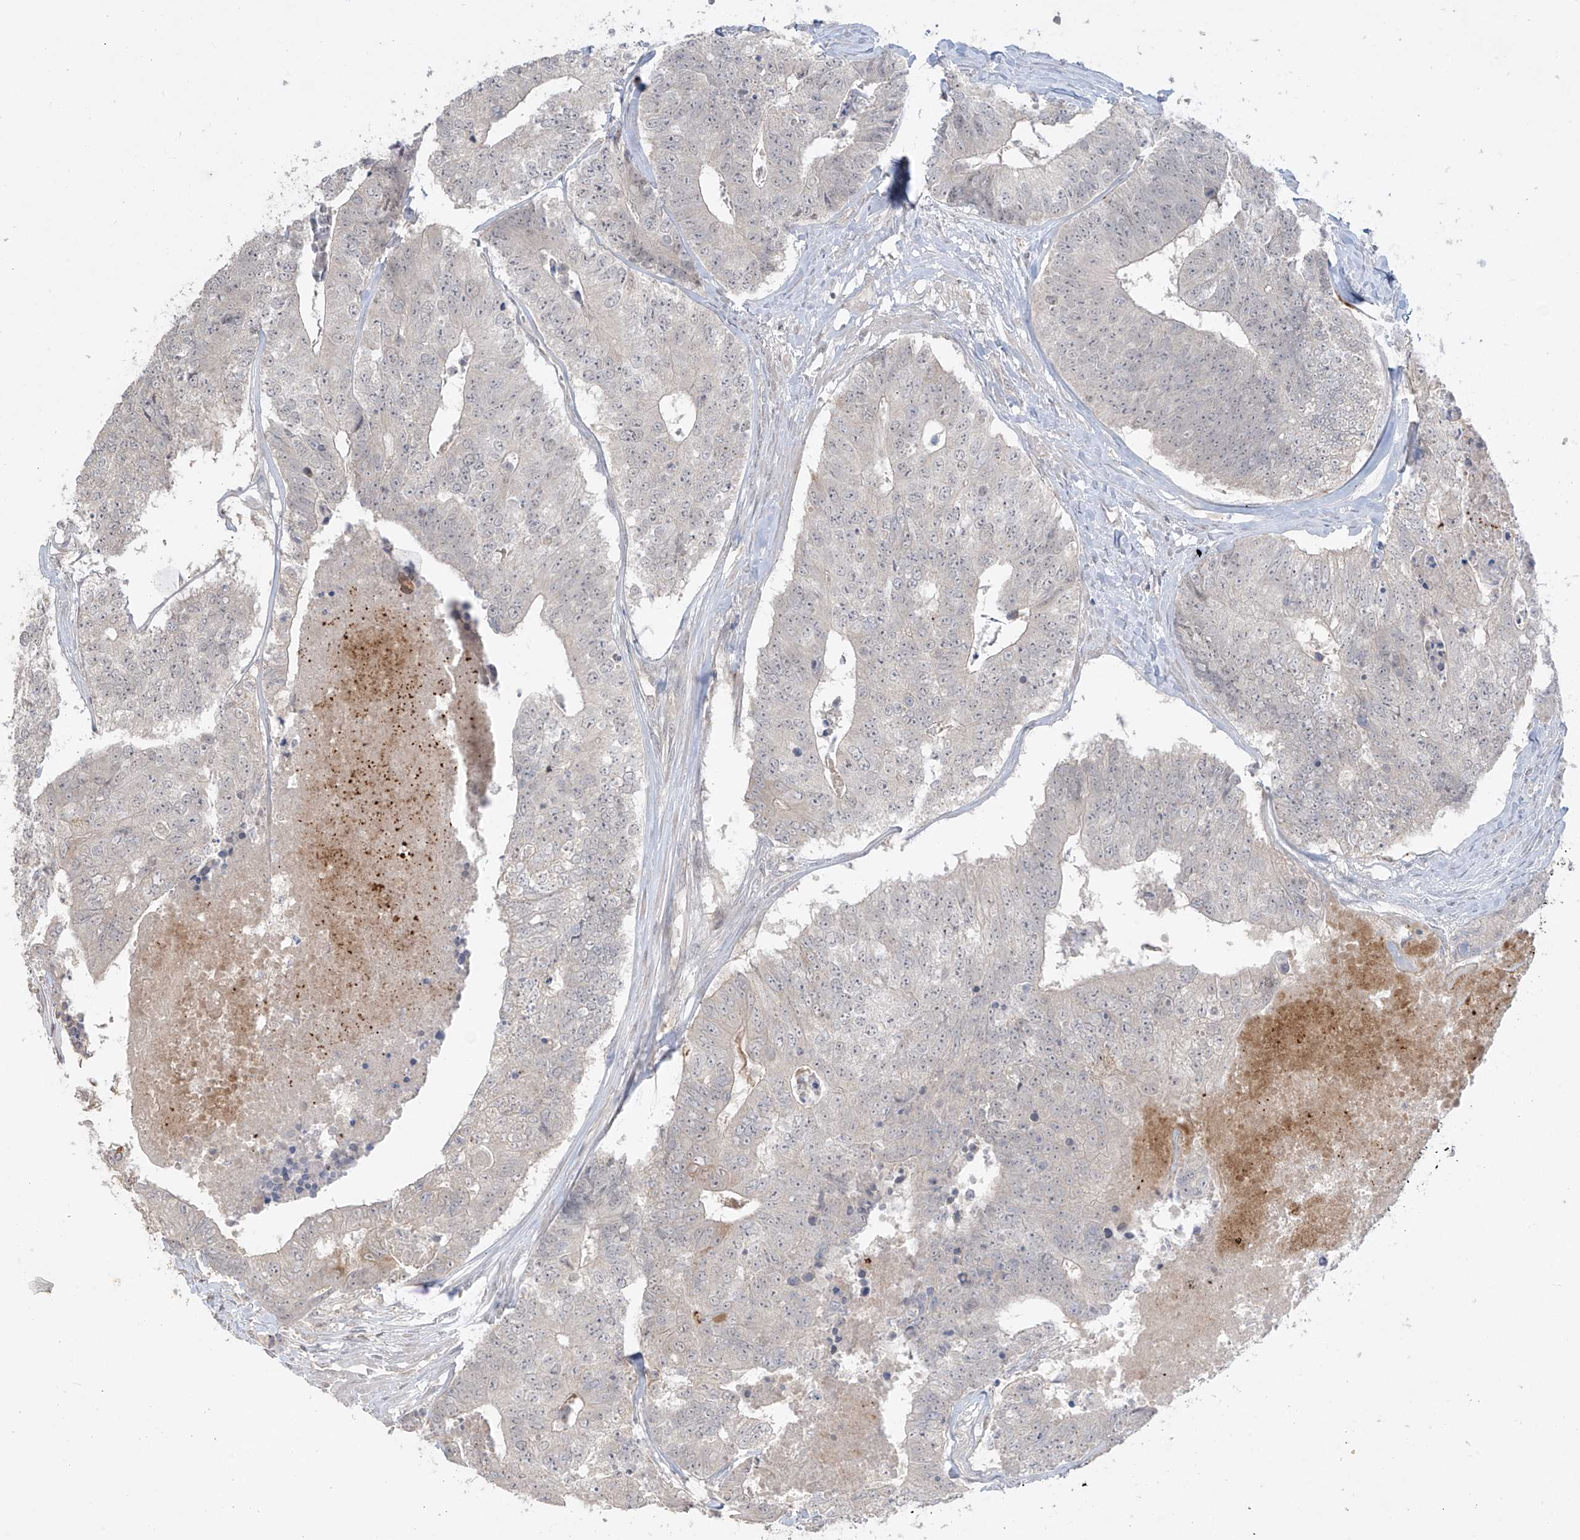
{"staining": {"intensity": "negative", "quantity": "none", "location": "none"}, "tissue": "colorectal cancer", "cell_type": "Tumor cells", "image_type": "cancer", "snomed": [{"axis": "morphology", "description": "Adenocarcinoma, NOS"}, {"axis": "topography", "description": "Colon"}], "caption": "Colorectal cancer (adenocarcinoma) was stained to show a protein in brown. There is no significant expression in tumor cells.", "gene": "ANGEL2", "patient": {"sex": "female", "age": 67}}